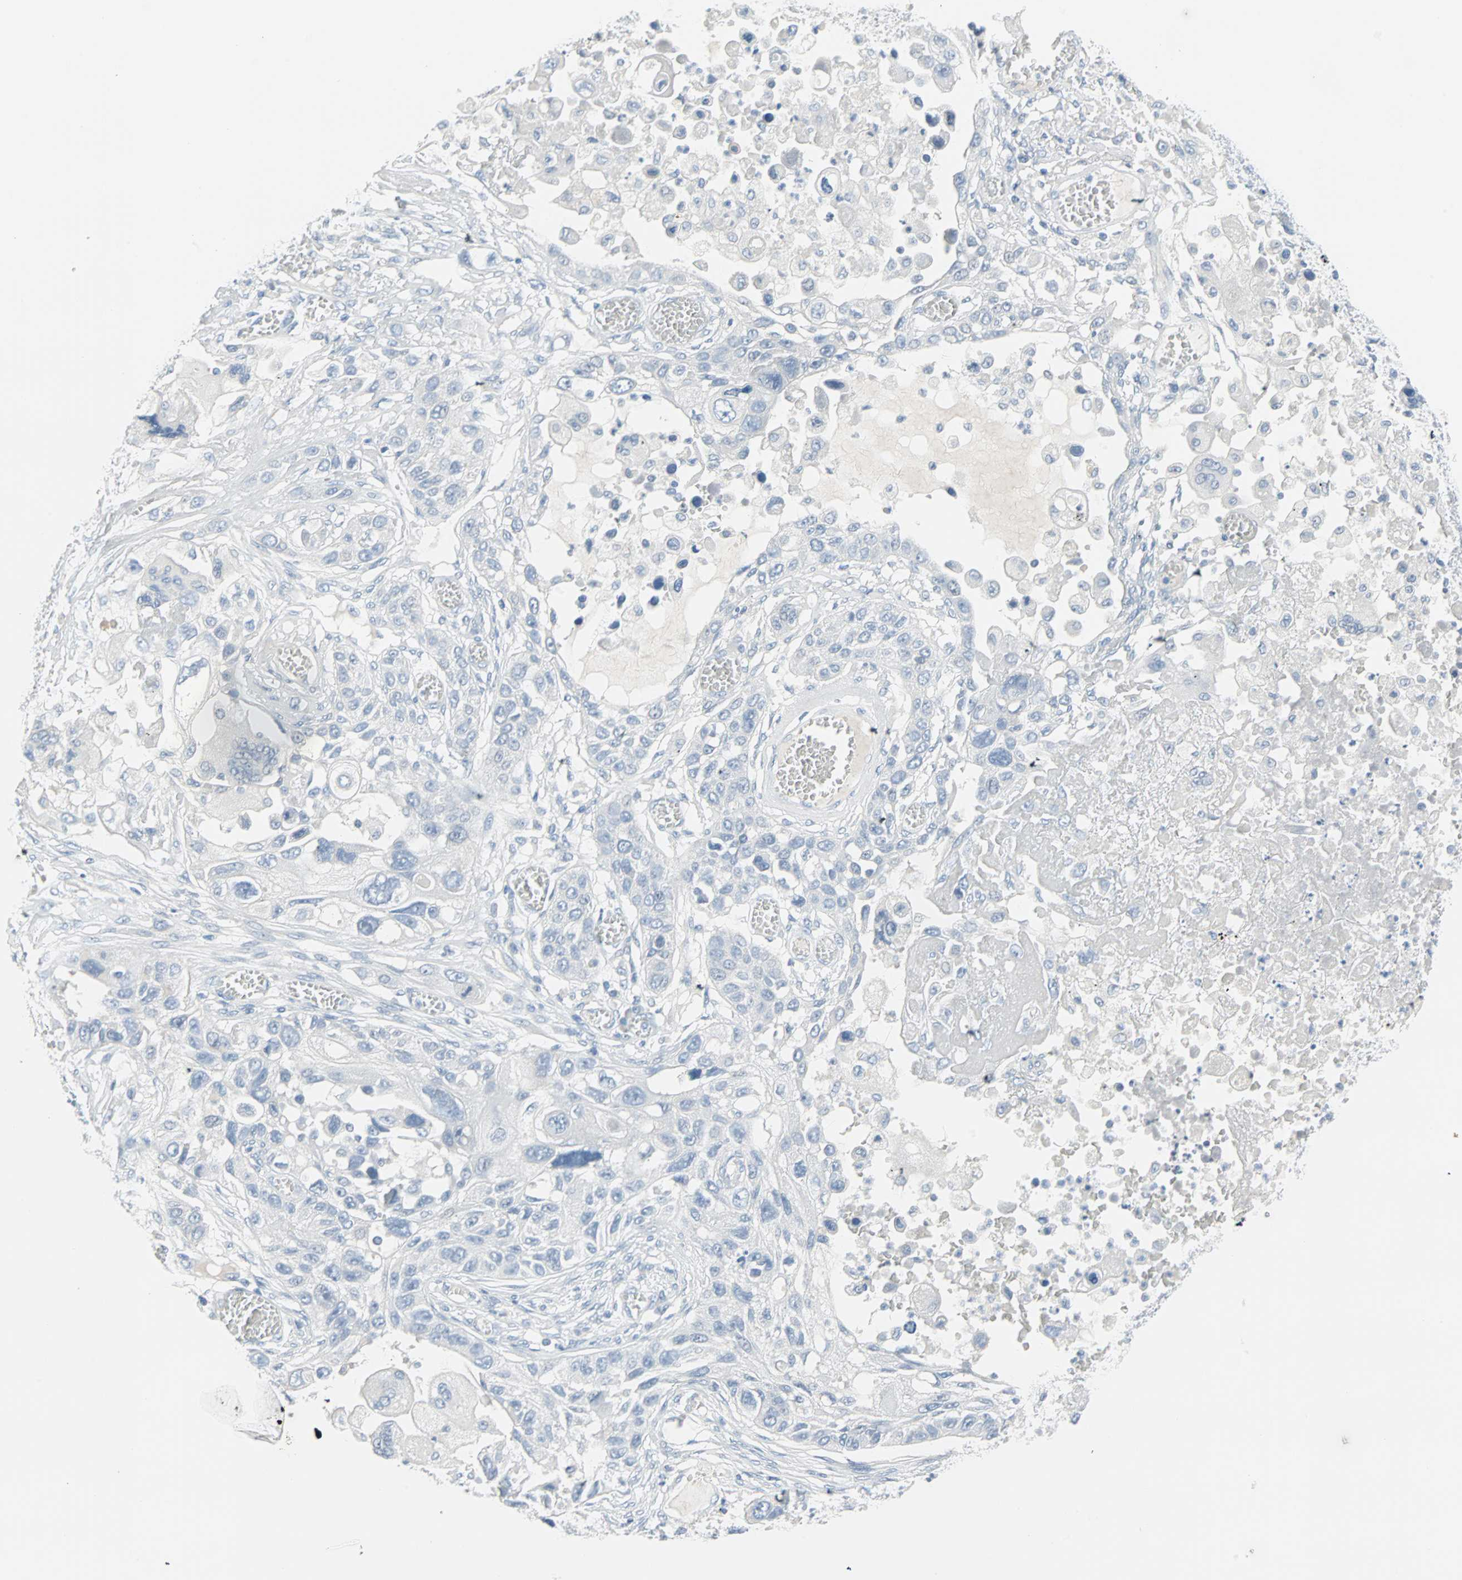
{"staining": {"intensity": "negative", "quantity": "none", "location": "none"}, "tissue": "lung cancer", "cell_type": "Tumor cells", "image_type": "cancer", "snomed": [{"axis": "morphology", "description": "Squamous cell carcinoma, NOS"}, {"axis": "topography", "description": "Lung"}], "caption": "Immunohistochemistry histopathology image of neoplastic tissue: human squamous cell carcinoma (lung) stained with DAB (3,3'-diaminobenzidine) displays no significant protein staining in tumor cells.", "gene": "STX1A", "patient": {"sex": "male", "age": 71}}